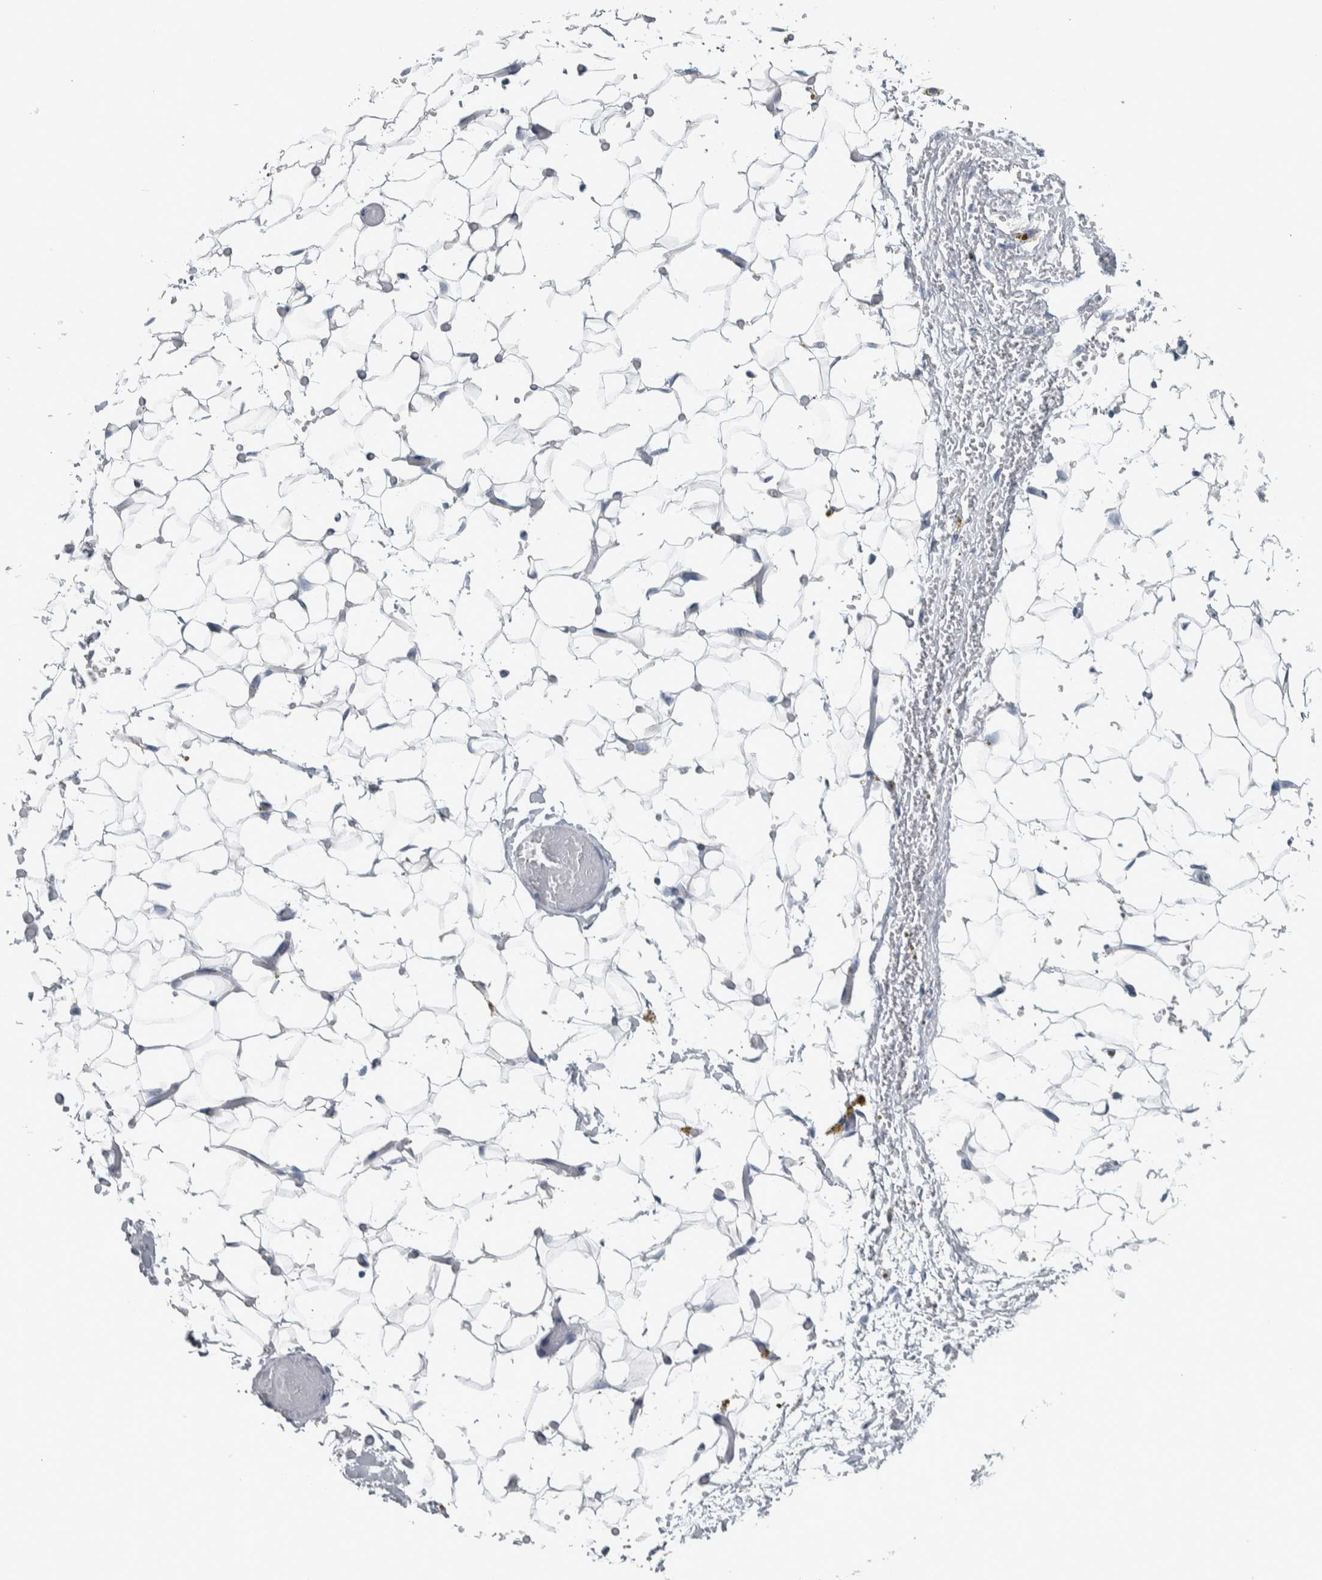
{"staining": {"intensity": "negative", "quantity": "none", "location": "none"}, "tissue": "adipose tissue", "cell_type": "Adipocytes", "image_type": "normal", "snomed": [{"axis": "morphology", "description": "Normal tissue, NOS"}, {"axis": "topography", "description": "Kidney"}, {"axis": "topography", "description": "Peripheral nerve tissue"}], "caption": "IHC of benign human adipose tissue displays no positivity in adipocytes.", "gene": "CDH17", "patient": {"sex": "male", "age": 7}}